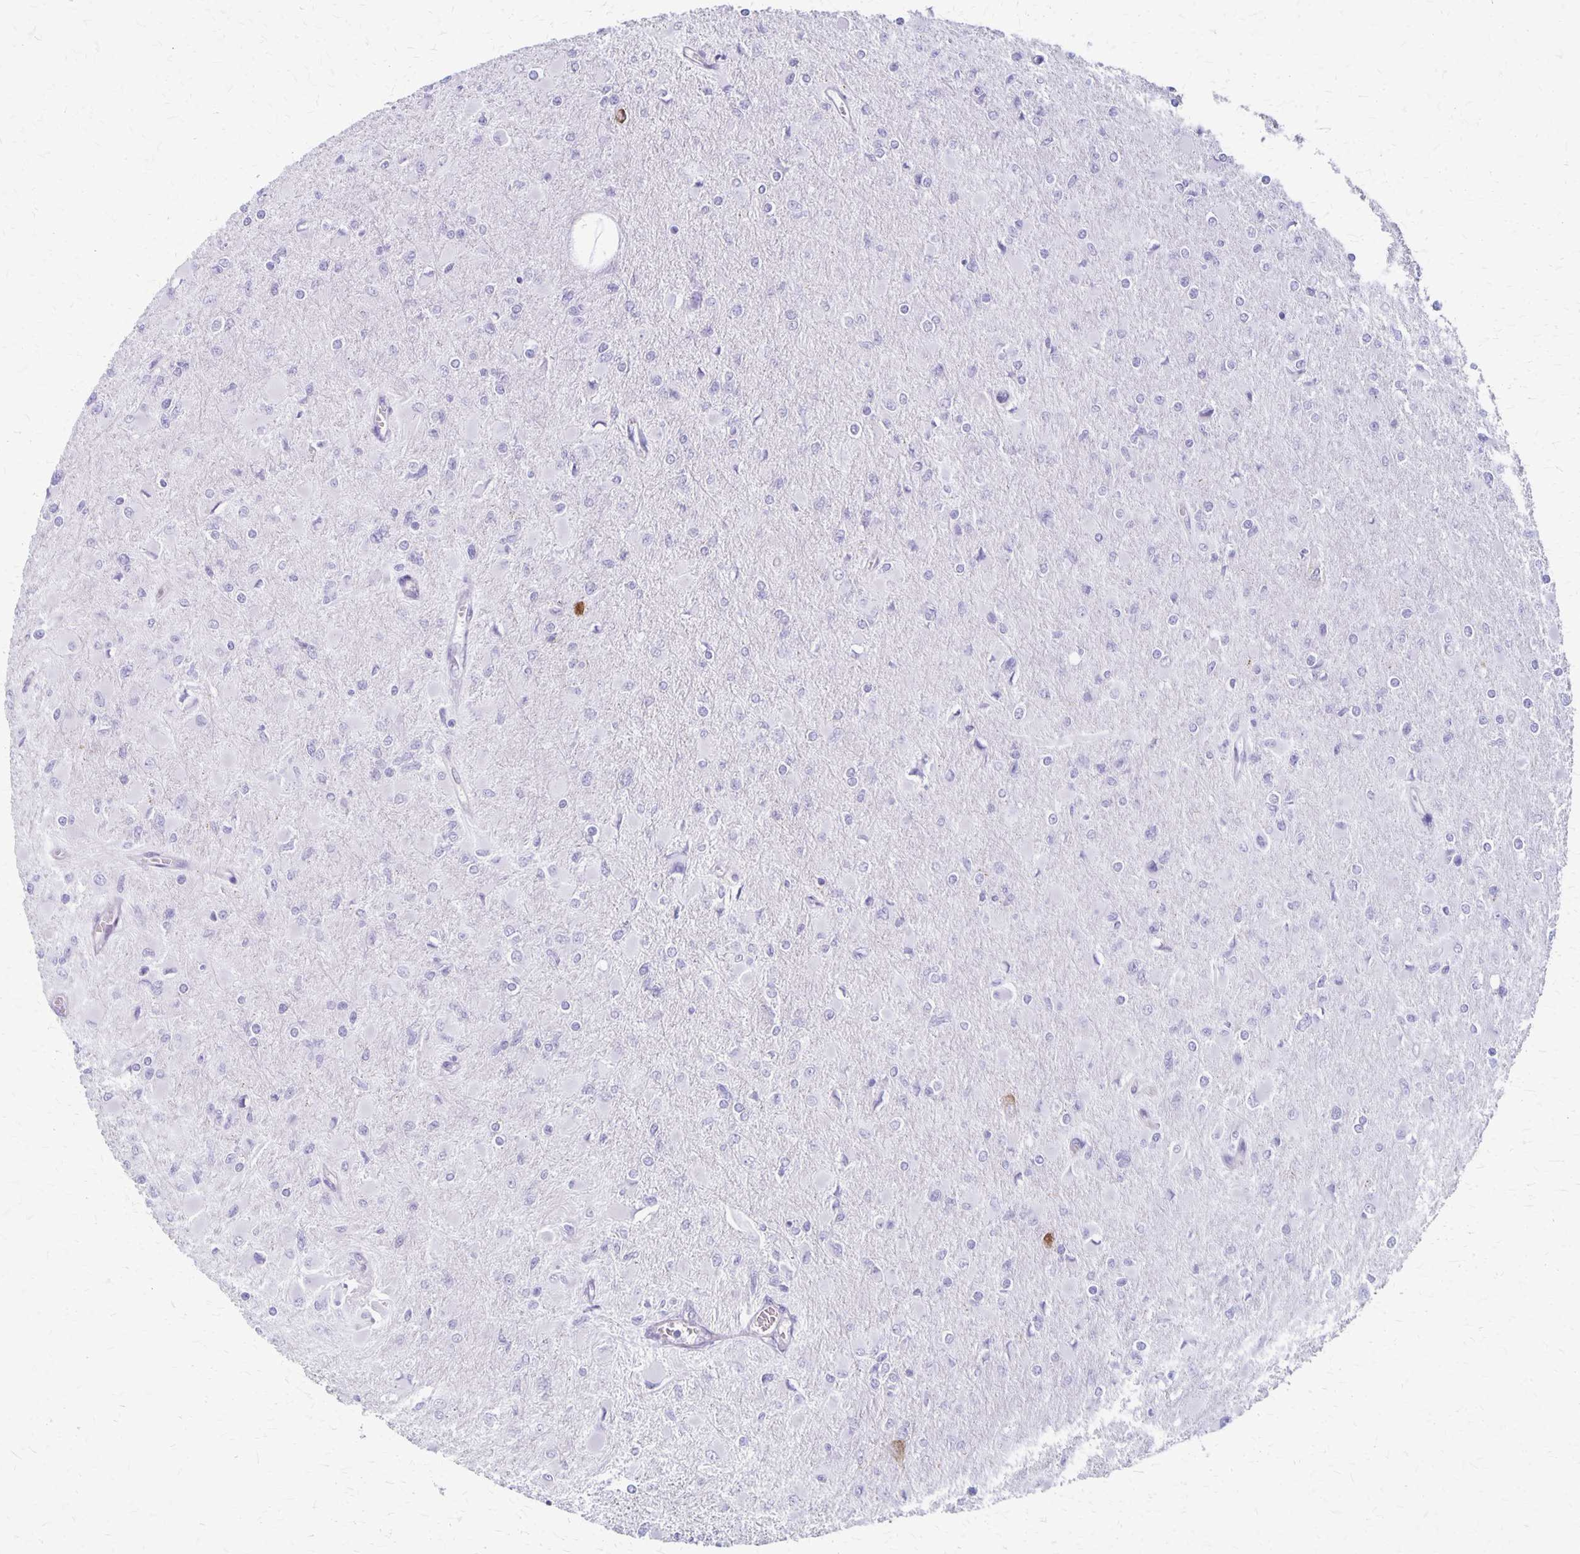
{"staining": {"intensity": "negative", "quantity": "none", "location": "none"}, "tissue": "glioma", "cell_type": "Tumor cells", "image_type": "cancer", "snomed": [{"axis": "morphology", "description": "Glioma, malignant, High grade"}, {"axis": "topography", "description": "Cerebral cortex"}], "caption": "Tumor cells show no significant expression in glioma.", "gene": "HOMER1", "patient": {"sex": "female", "age": 36}}